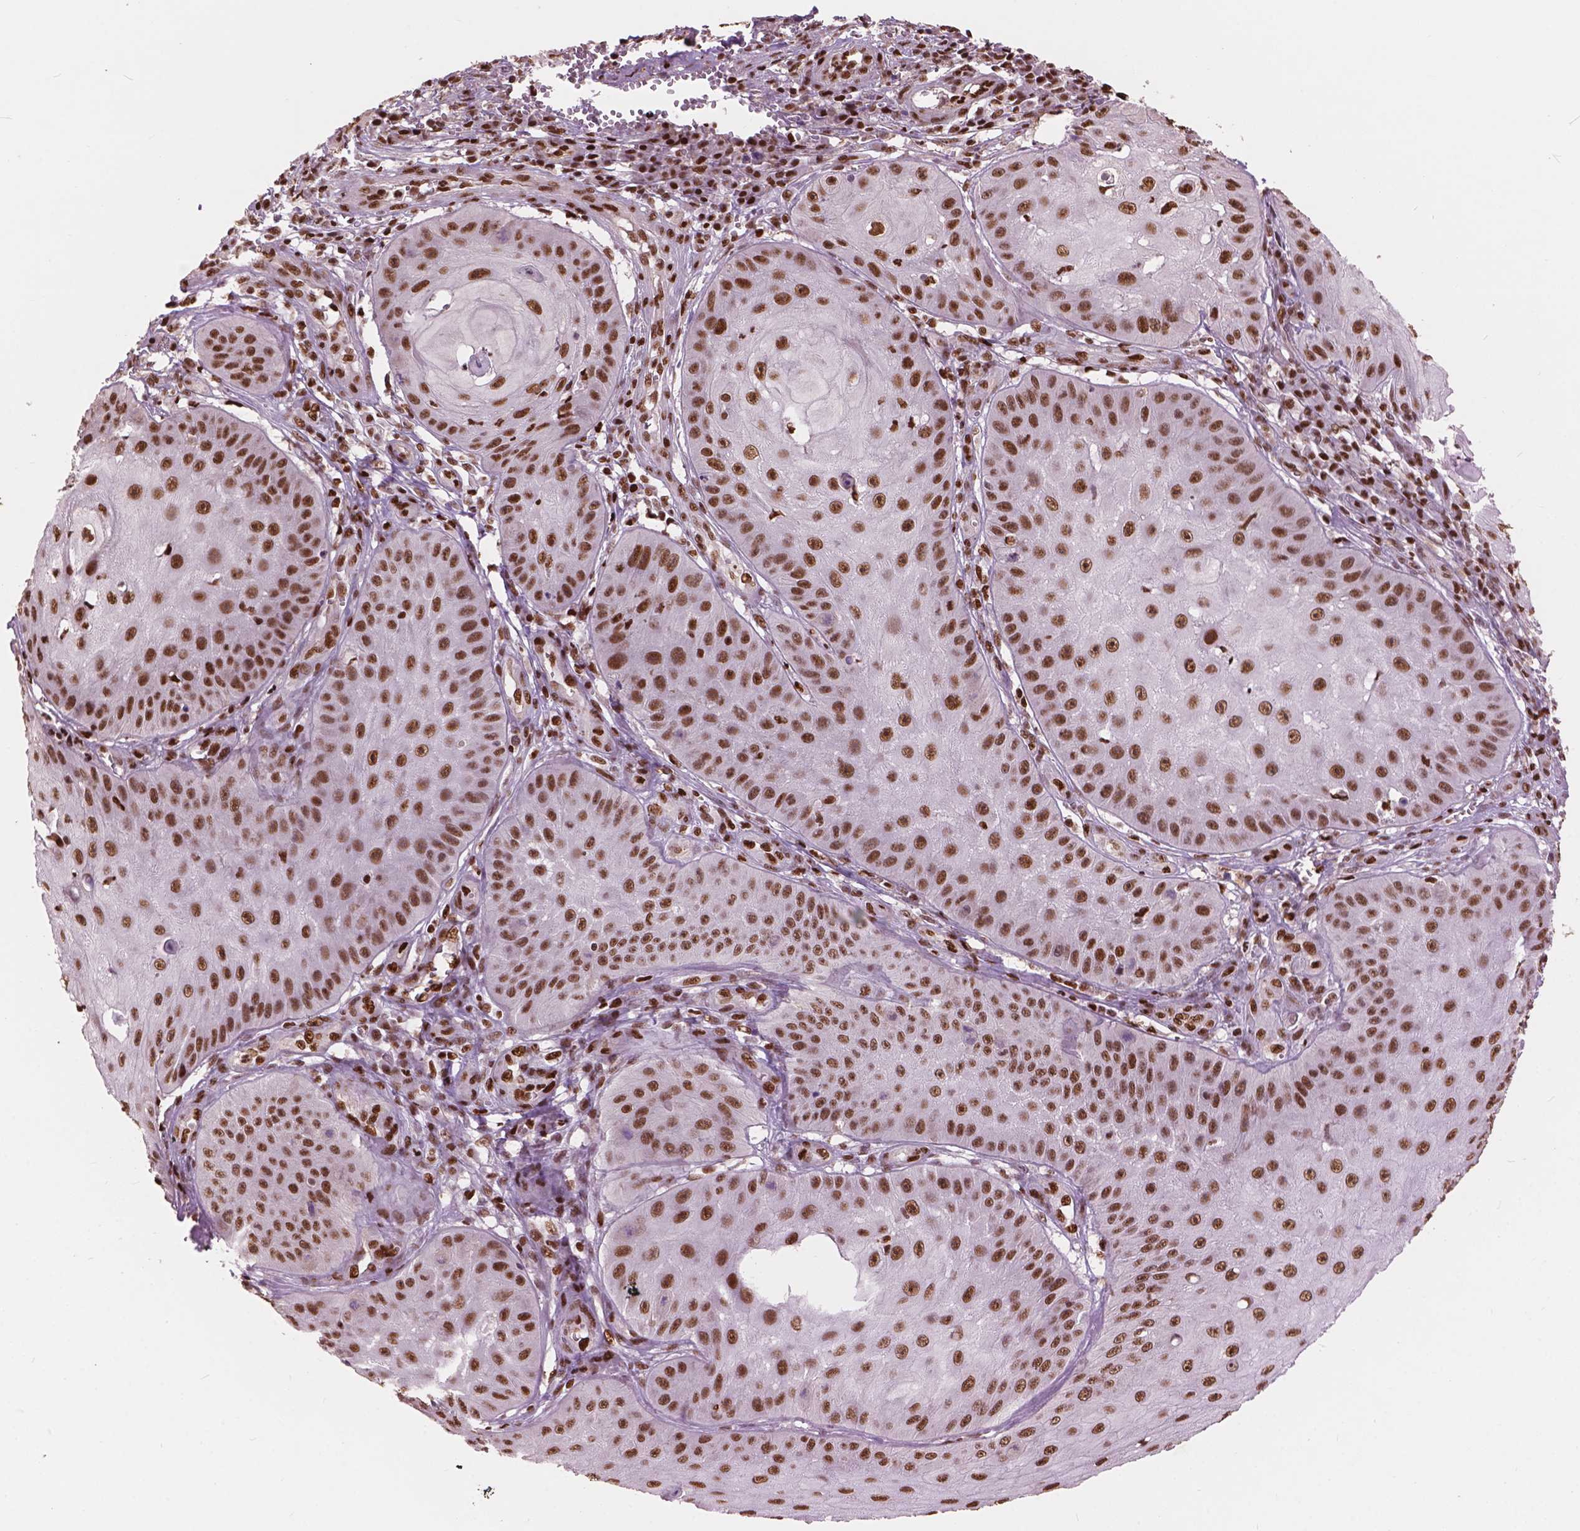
{"staining": {"intensity": "strong", "quantity": ">75%", "location": "nuclear"}, "tissue": "skin cancer", "cell_type": "Tumor cells", "image_type": "cancer", "snomed": [{"axis": "morphology", "description": "Squamous cell carcinoma, NOS"}, {"axis": "topography", "description": "Skin"}], "caption": "Tumor cells exhibit high levels of strong nuclear expression in approximately >75% of cells in human skin squamous cell carcinoma.", "gene": "ANP32B", "patient": {"sex": "male", "age": 70}}